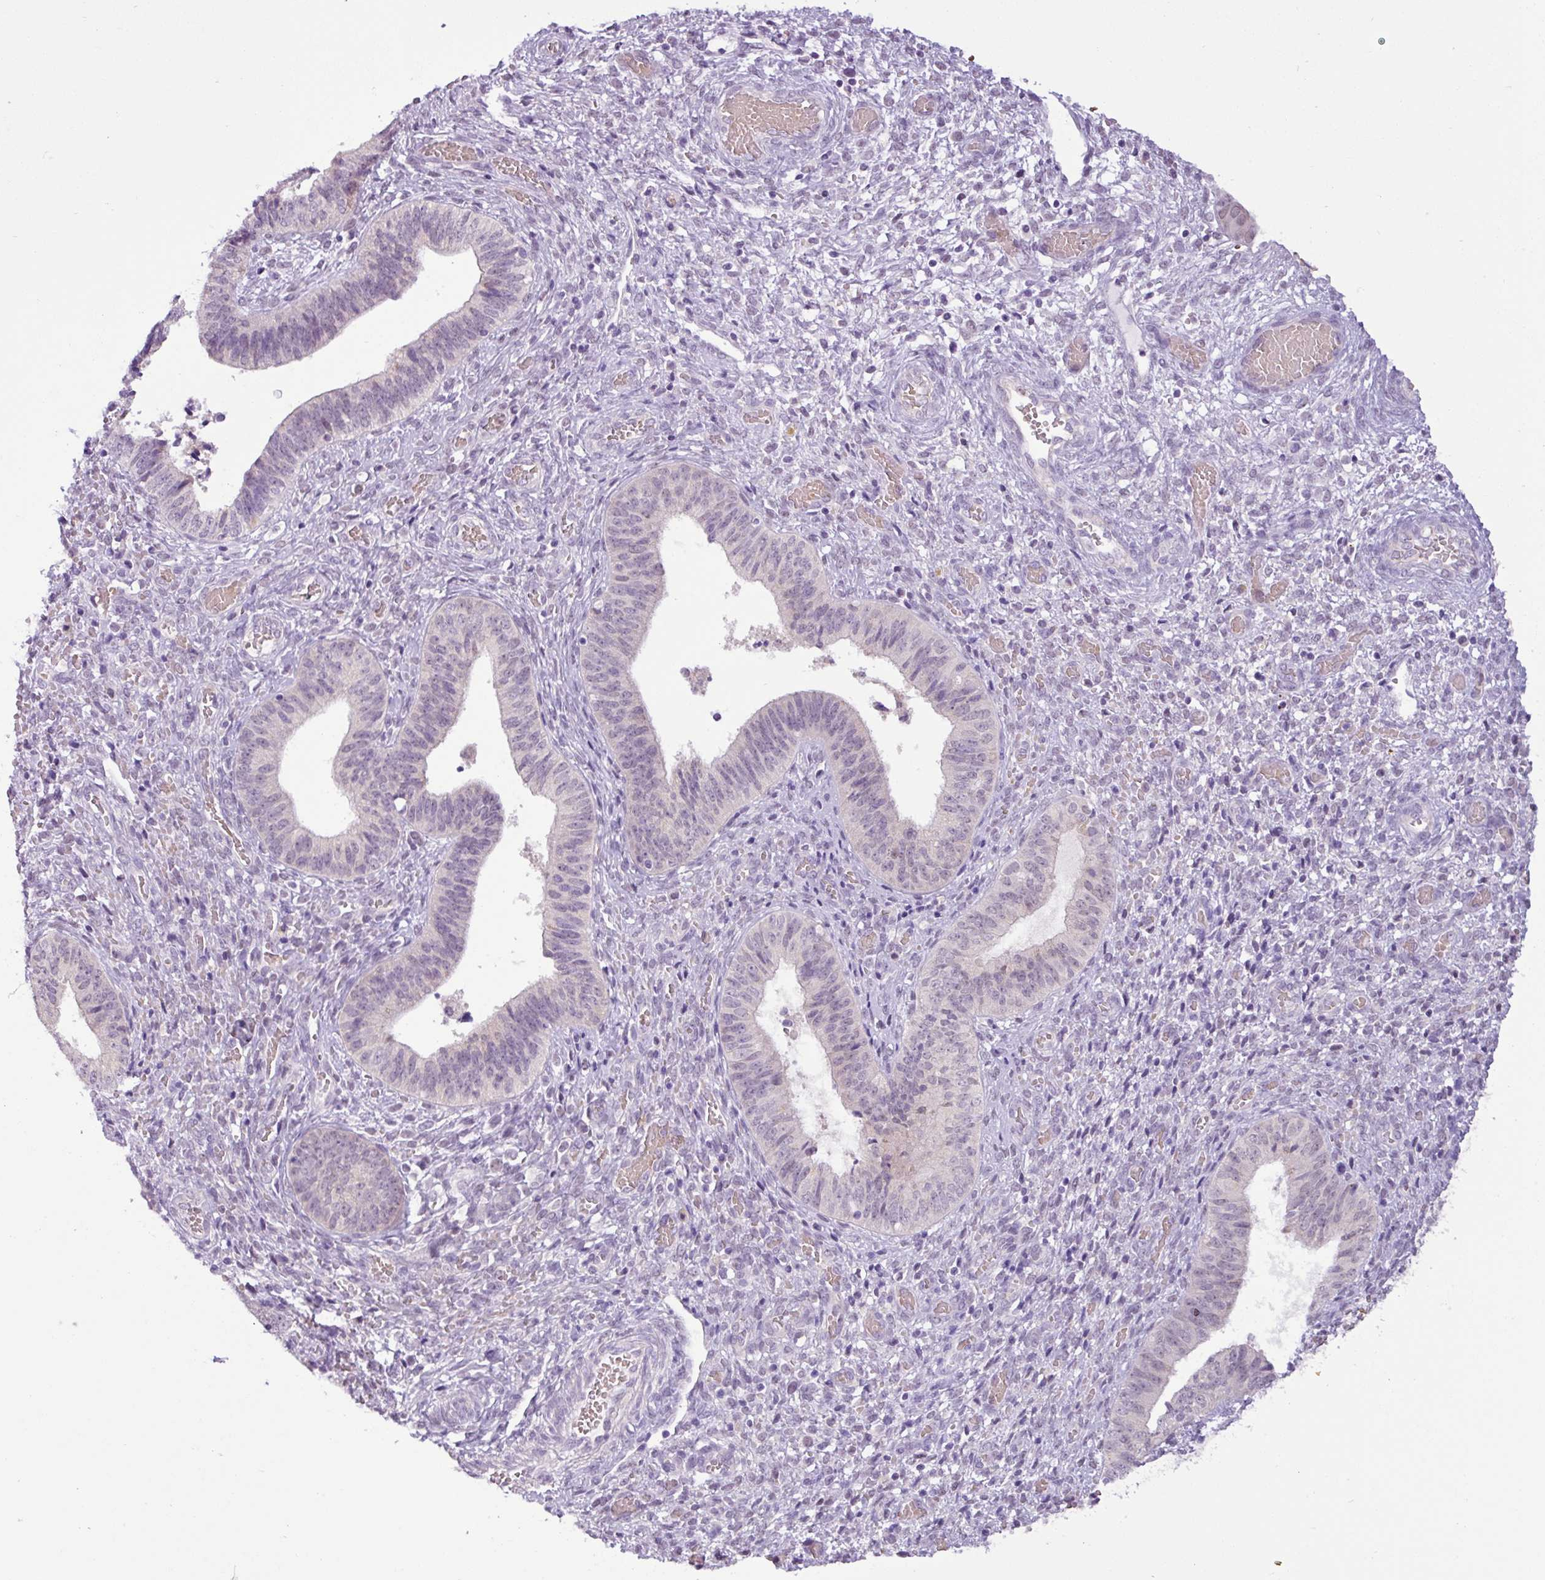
{"staining": {"intensity": "negative", "quantity": "none", "location": "none"}, "tissue": "cervical cancer", "cell_type": "Tumor cells", "image_type": "cancer", "snomed": [{"axis": "morphology", "description": "Squamous cell carcinoma, NOS"}, {"axis": "topography", "description": "Cervix"}], "caption": "The immunohistochemistry (IHC) image has no significant staining in tumor cells of cervical cancer (squamous cell carcinoma) tissue. (DAB immunohistochemistry (IHC) with hematoxylin counter stain).", "gene": "TONSL", "patient": {"sex": "female", "age": 59}}